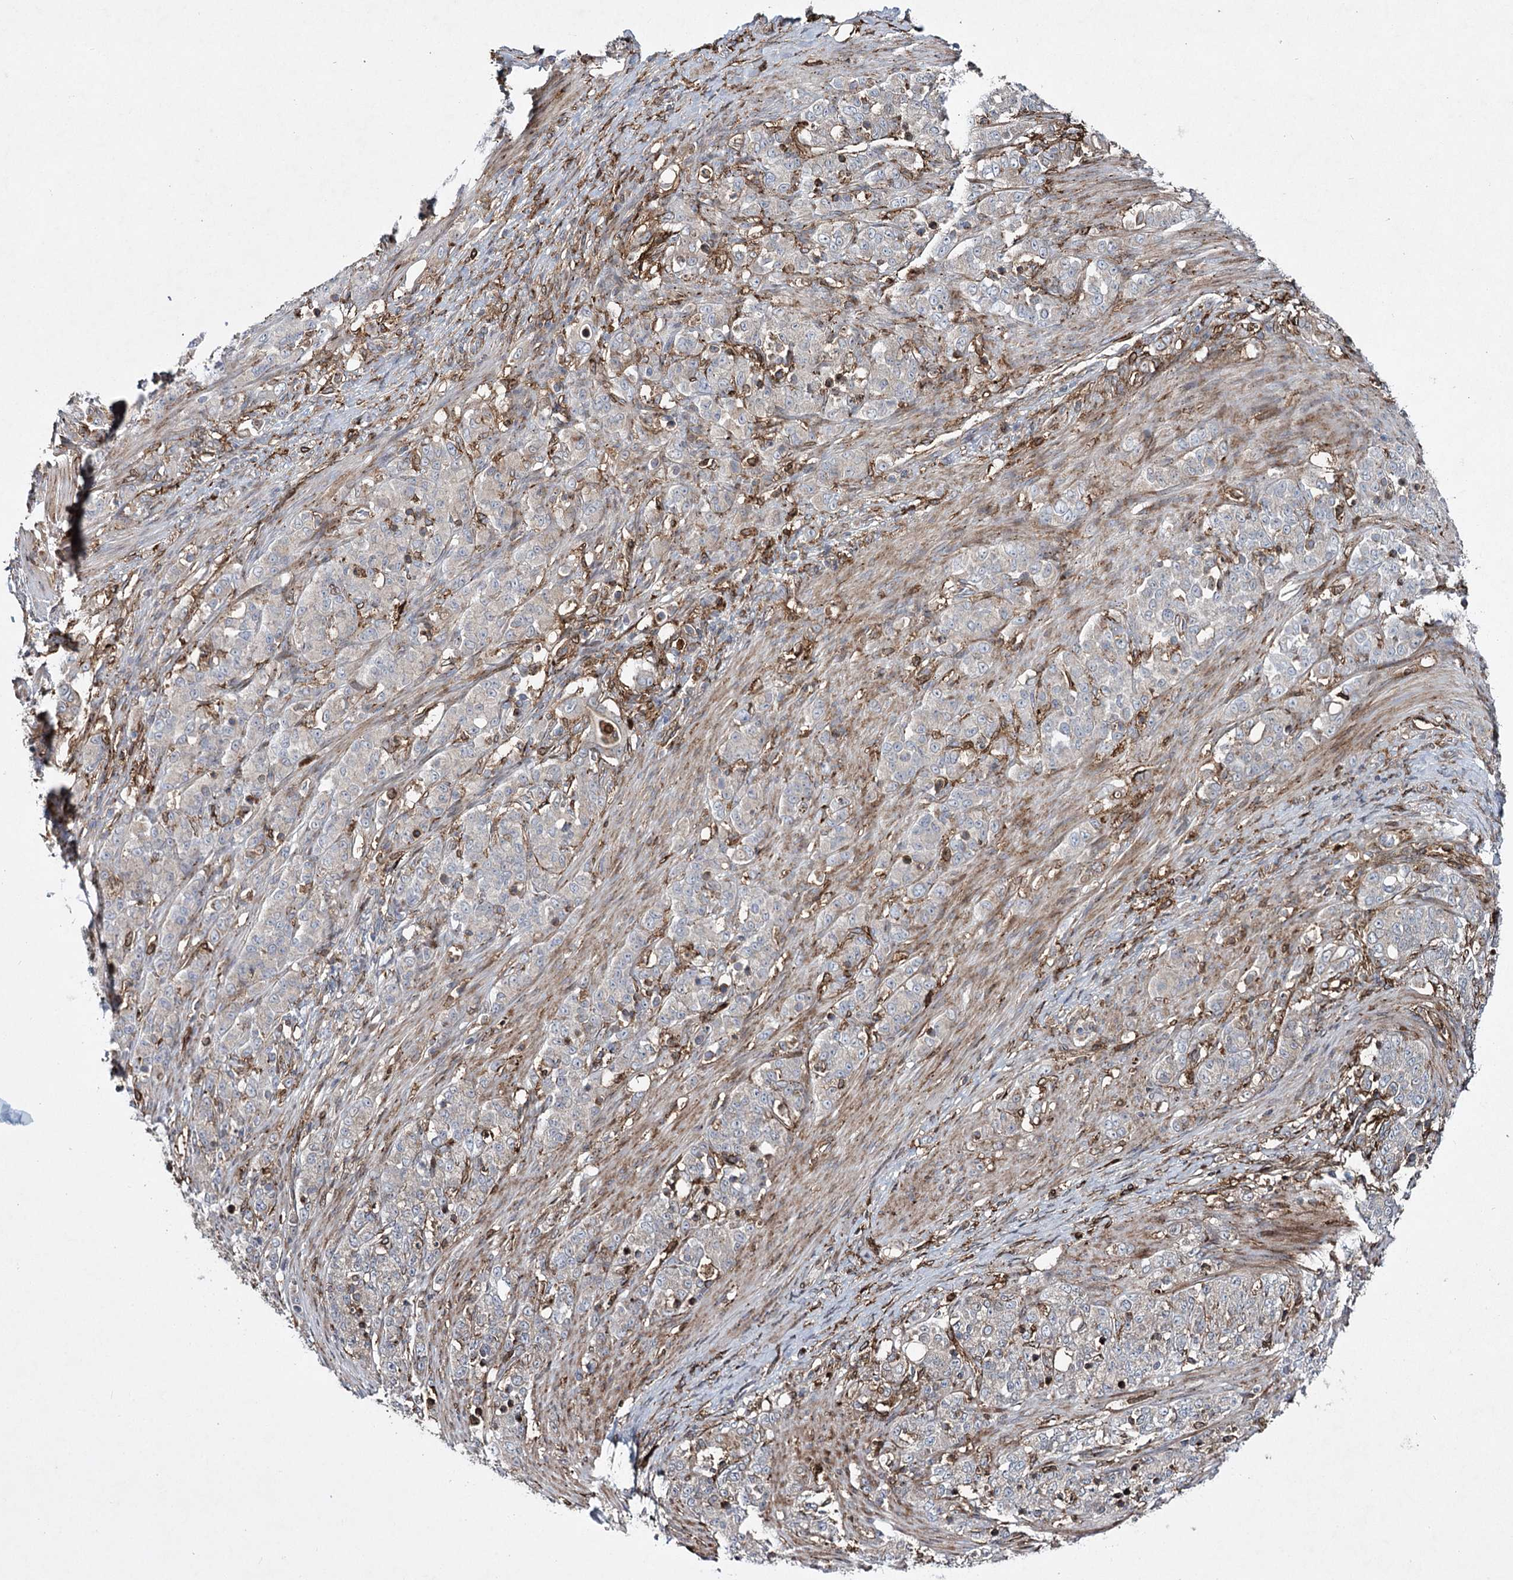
{"staining": {"intensity": "negative", "quantity": "none", "location": "none"}, "tissue": "stomach cancer", "cell_type": "Tumor cells", "image_type": "cancer", "snomed": [{"axis": "morphology", "description": "Adenocarcinoma, NOS"}, {"axis": "topography", "description": "Stomach"}], "caption": "IHC micrograph of adenocarcinoma (stomach) stained for a protein (brown), which reveals no staining in tumor cells.", "gene": "DCUN1D4", "patient": {"sex": "female", "age": 79}}